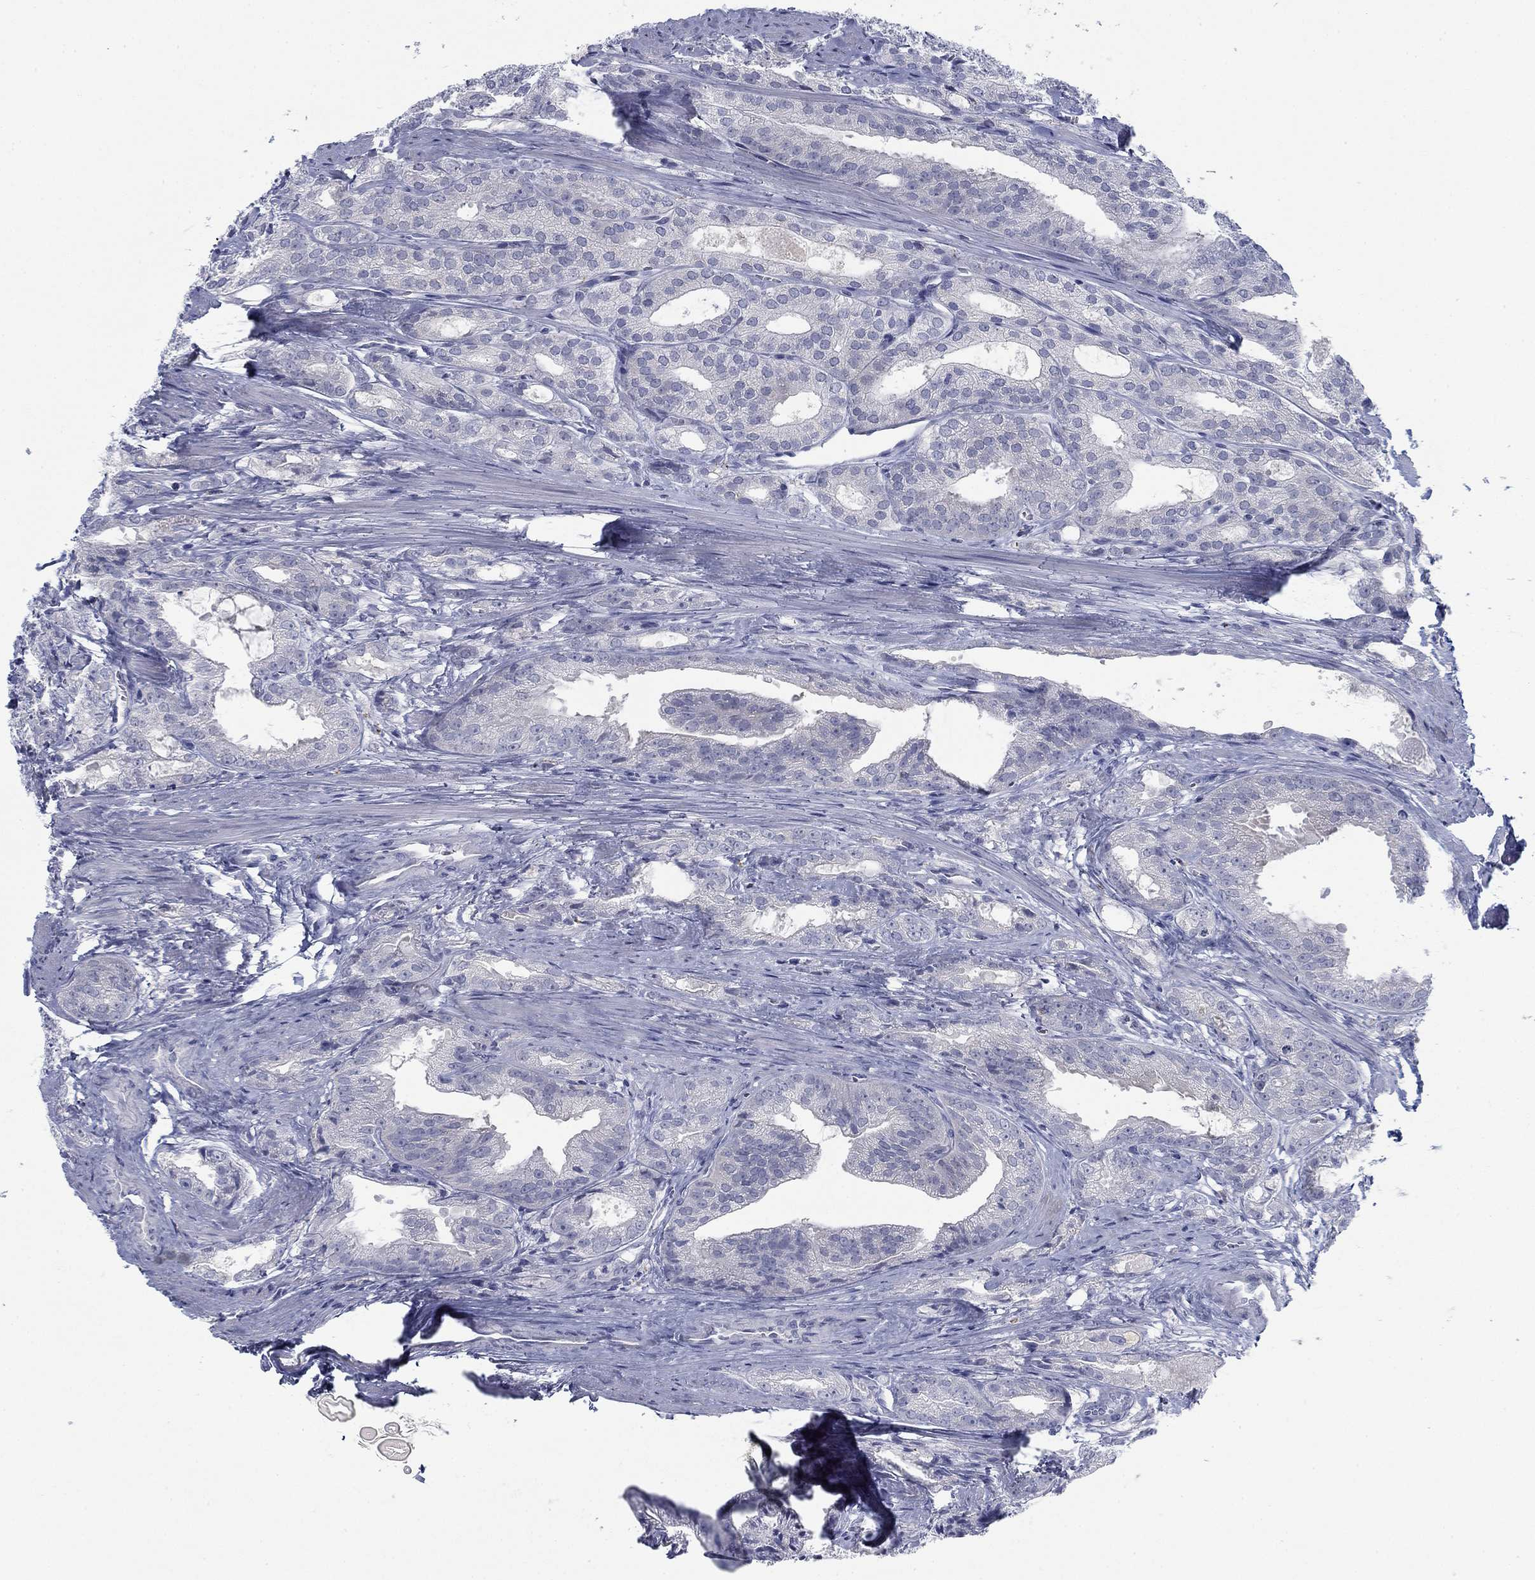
{"staining": {"intensity": "negative", "quantity": "none", "location": "none"}, "tissue": "prostate cancer", "cell_type": "Tumor cells", "image_type": "cancer", "snomed": [{"axis": "morphology", "description": "Adenocarcinoma, NOS"}, {"axis": "morphology", "description": "Adenocarcinoma, High grade"}, {"axis": "topography", "description": "Prostate"}], "caption": "This is a histopathology image of immunohistochemistry (IHC) staining of adenocarcinoma (high-grade) (prostate), which shows no positivity in tumor cells.", "gene": "DNAL1", "patient": {"sex": "male", "age": 70}}